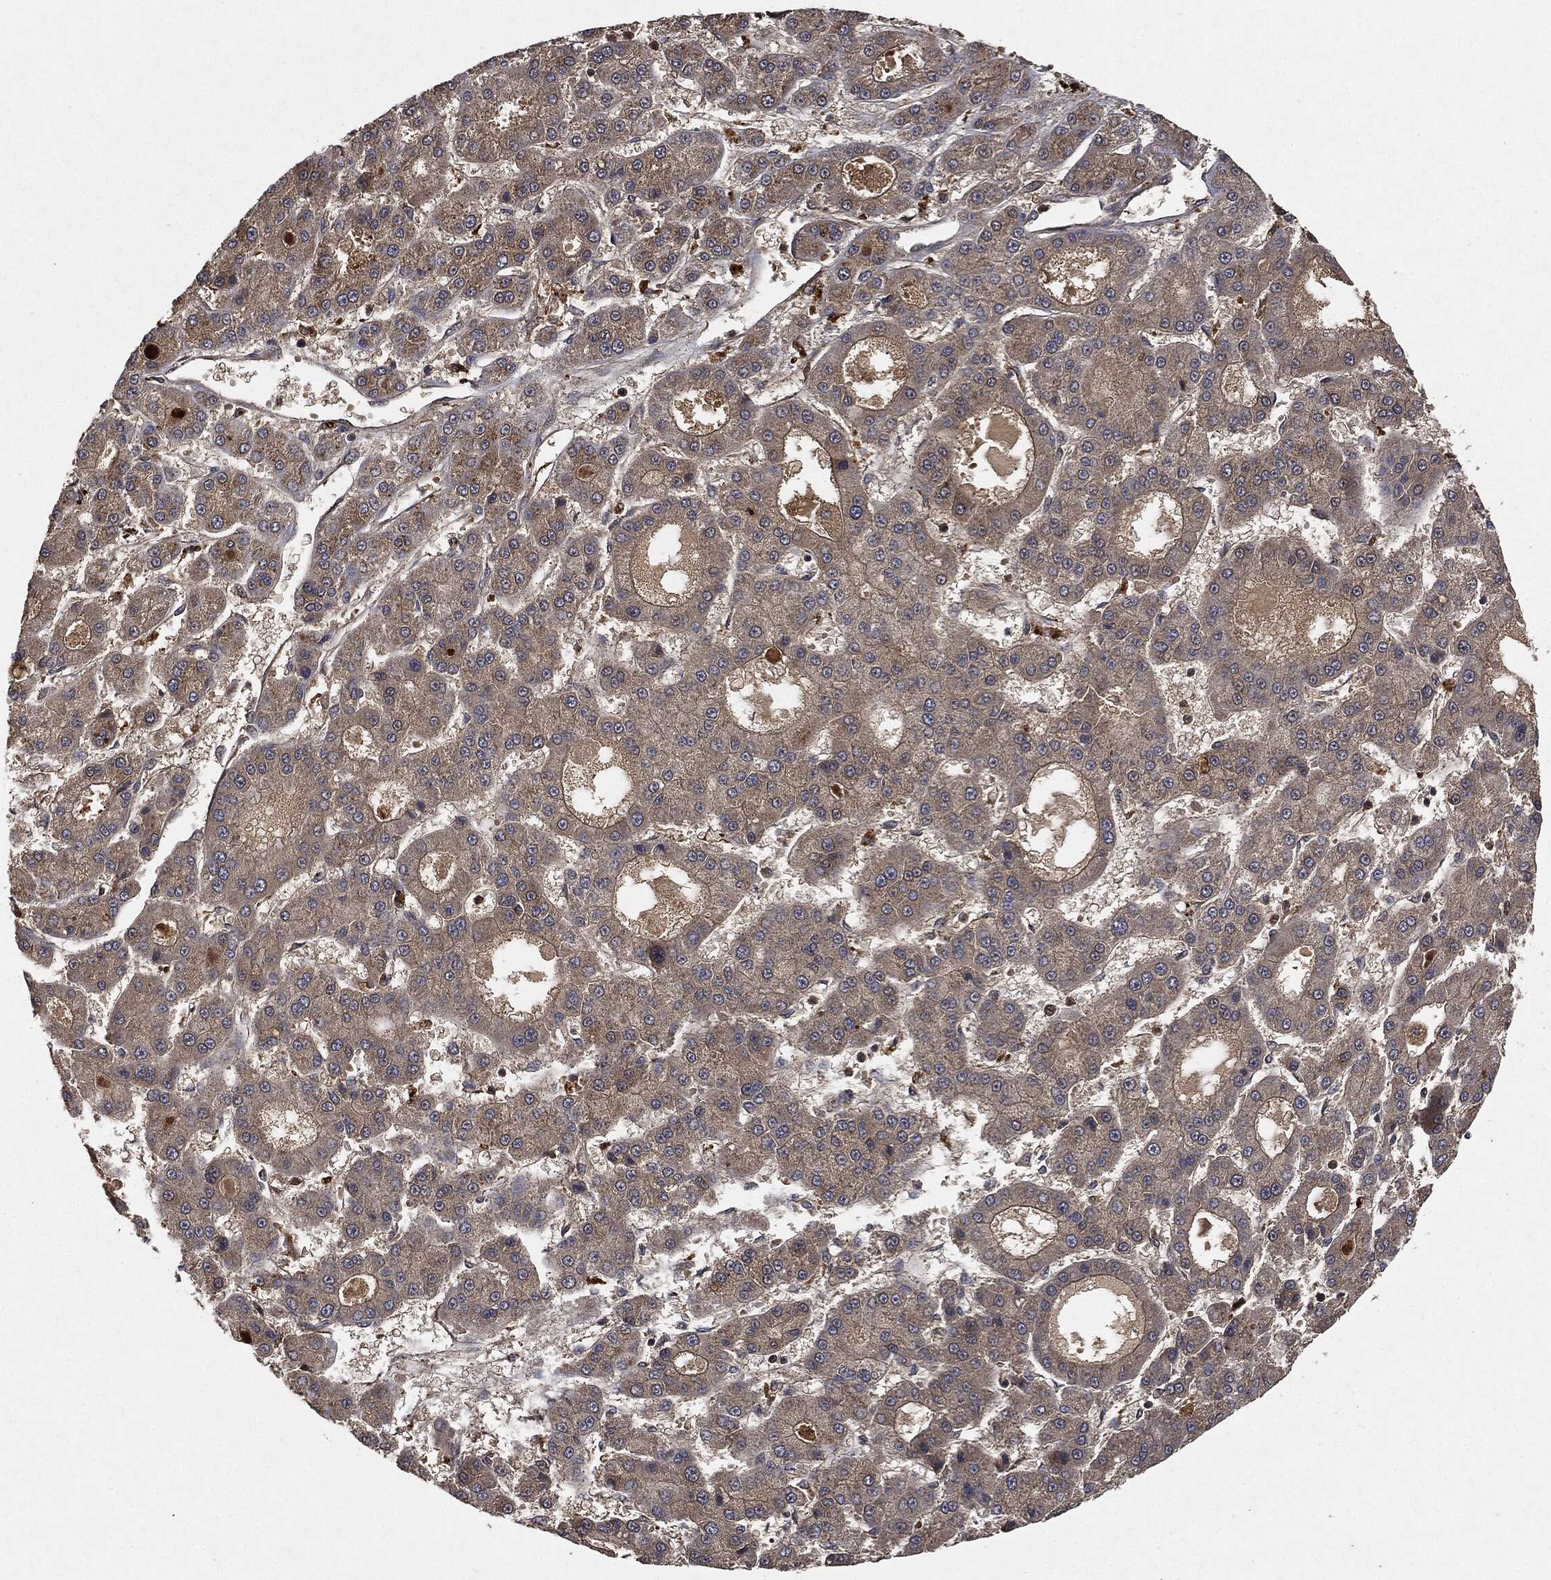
{"staining": {"intensity": "weak", "quantity": "25%-75%", "location": "cytoplasmic/membranous"}, "tissue": "liver cancer", "cell_type": "Tumor cells", "image_type": "cancer", "snomed": [{"axis": "morphology", "description": "Carcinoma, Hepatocellular, NOS"}, {"axis": "topography", "description": "Liver"}], "caption": "A histopathology image showing weak cytoplasmic/membranous positivity in about 25%-75% of tumor cells in liver hepatocellular carcinoma, as visualized by brown immunohistochemical staining.", "gene": "BRAF", "patient": {"sex": "male", "age": 70}}